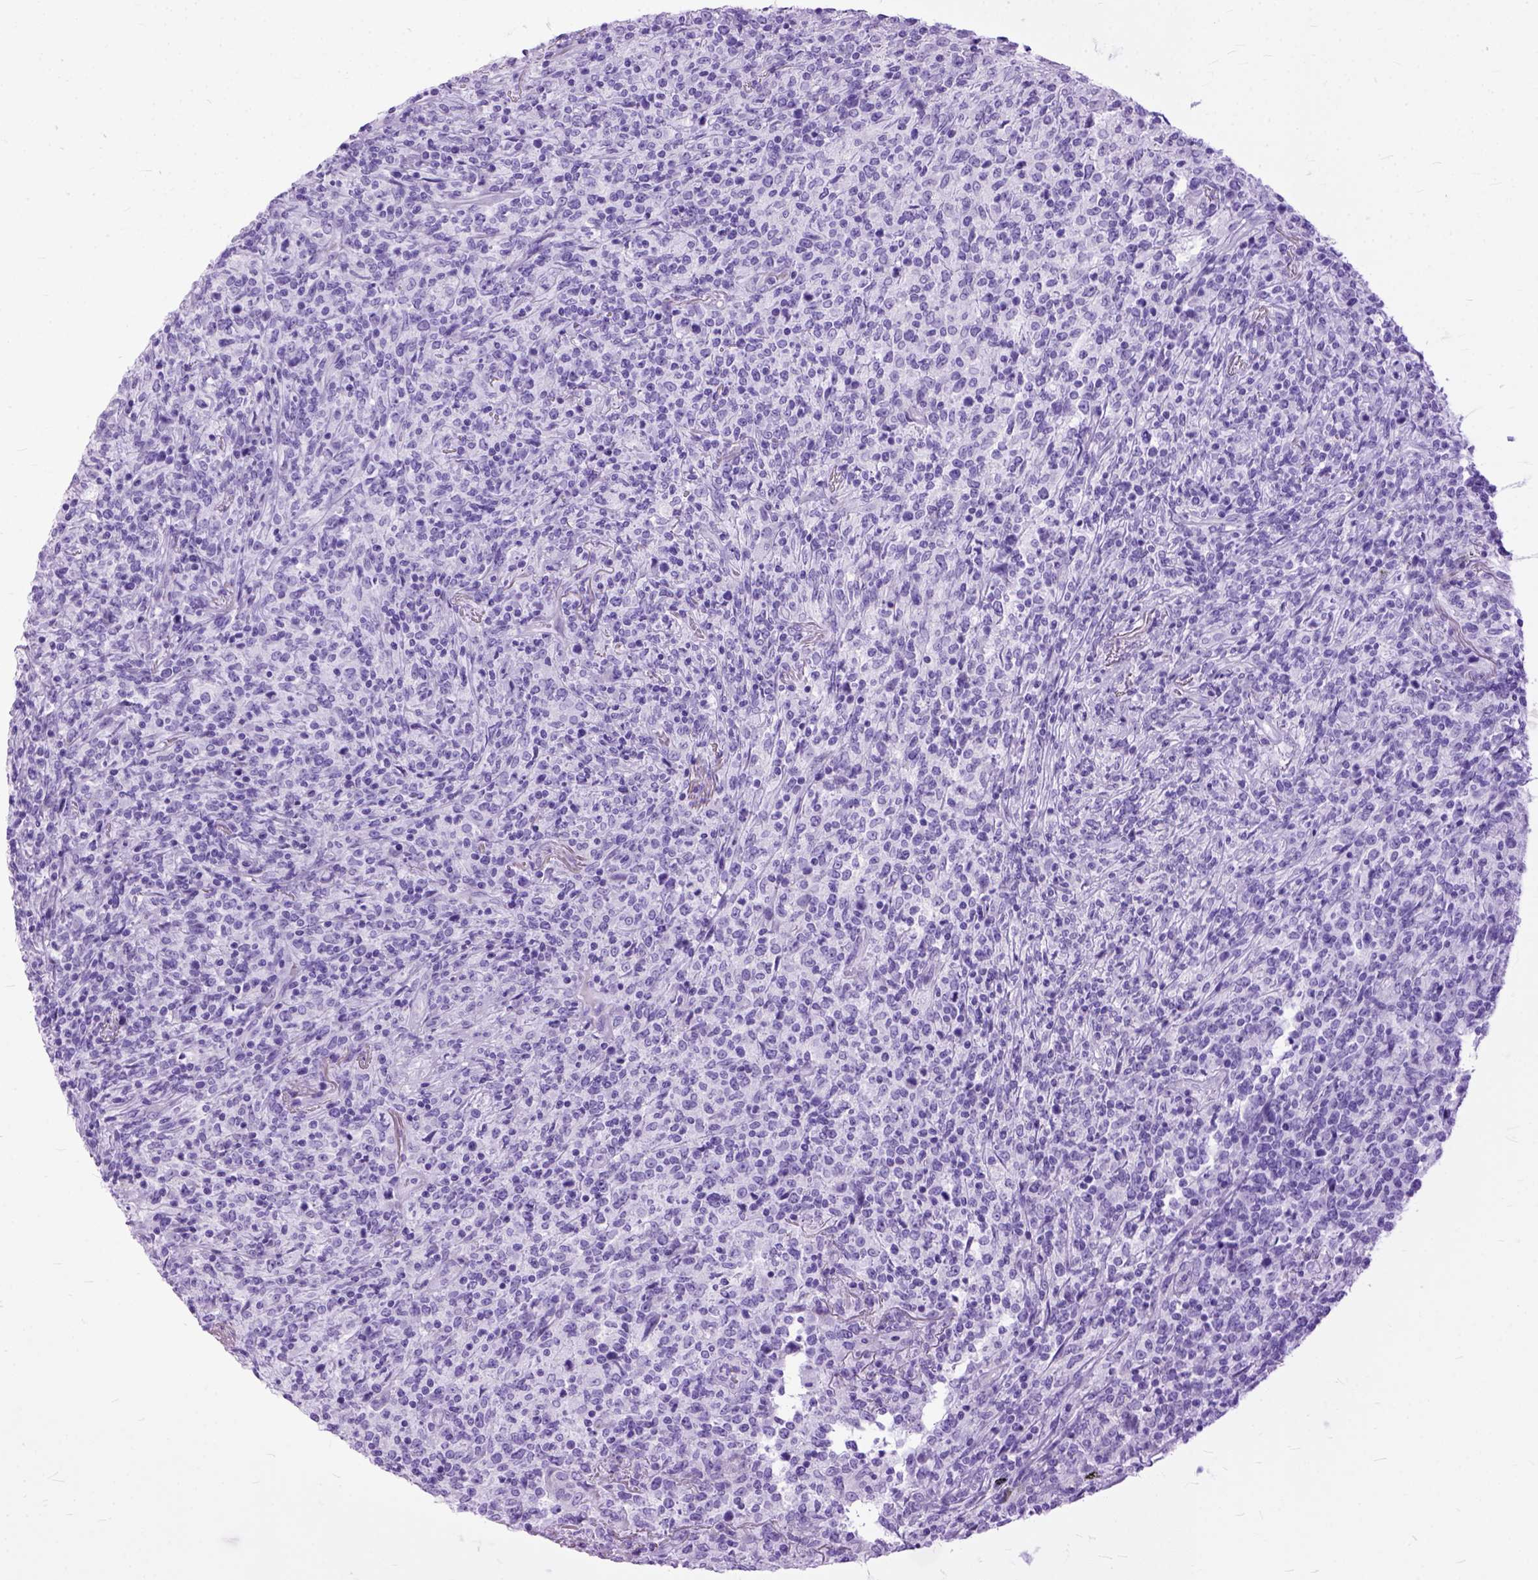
{"staining": {"intensity": "negative", "quantity": "none", "location": "none"}, "tissue": "lymphoma", "cell_type": "Tumor cells", "image_type": "cancer", "snomed": [{"axis": "morphology", "description": "Malignant lymphoma, non-Hodgkin's type, High grade"}, {"axis": "topography", "description": "Lung"}], "caption": "High power microscopy image of an immunohistochemistry (IHC) photomicrograph of high-grade malignant lymphoma, non-Hodgkin's type, revealing no significant expression in tumor cells.", "gene": "GNGT1", "patient": {"sex": "male", "age": 79}}